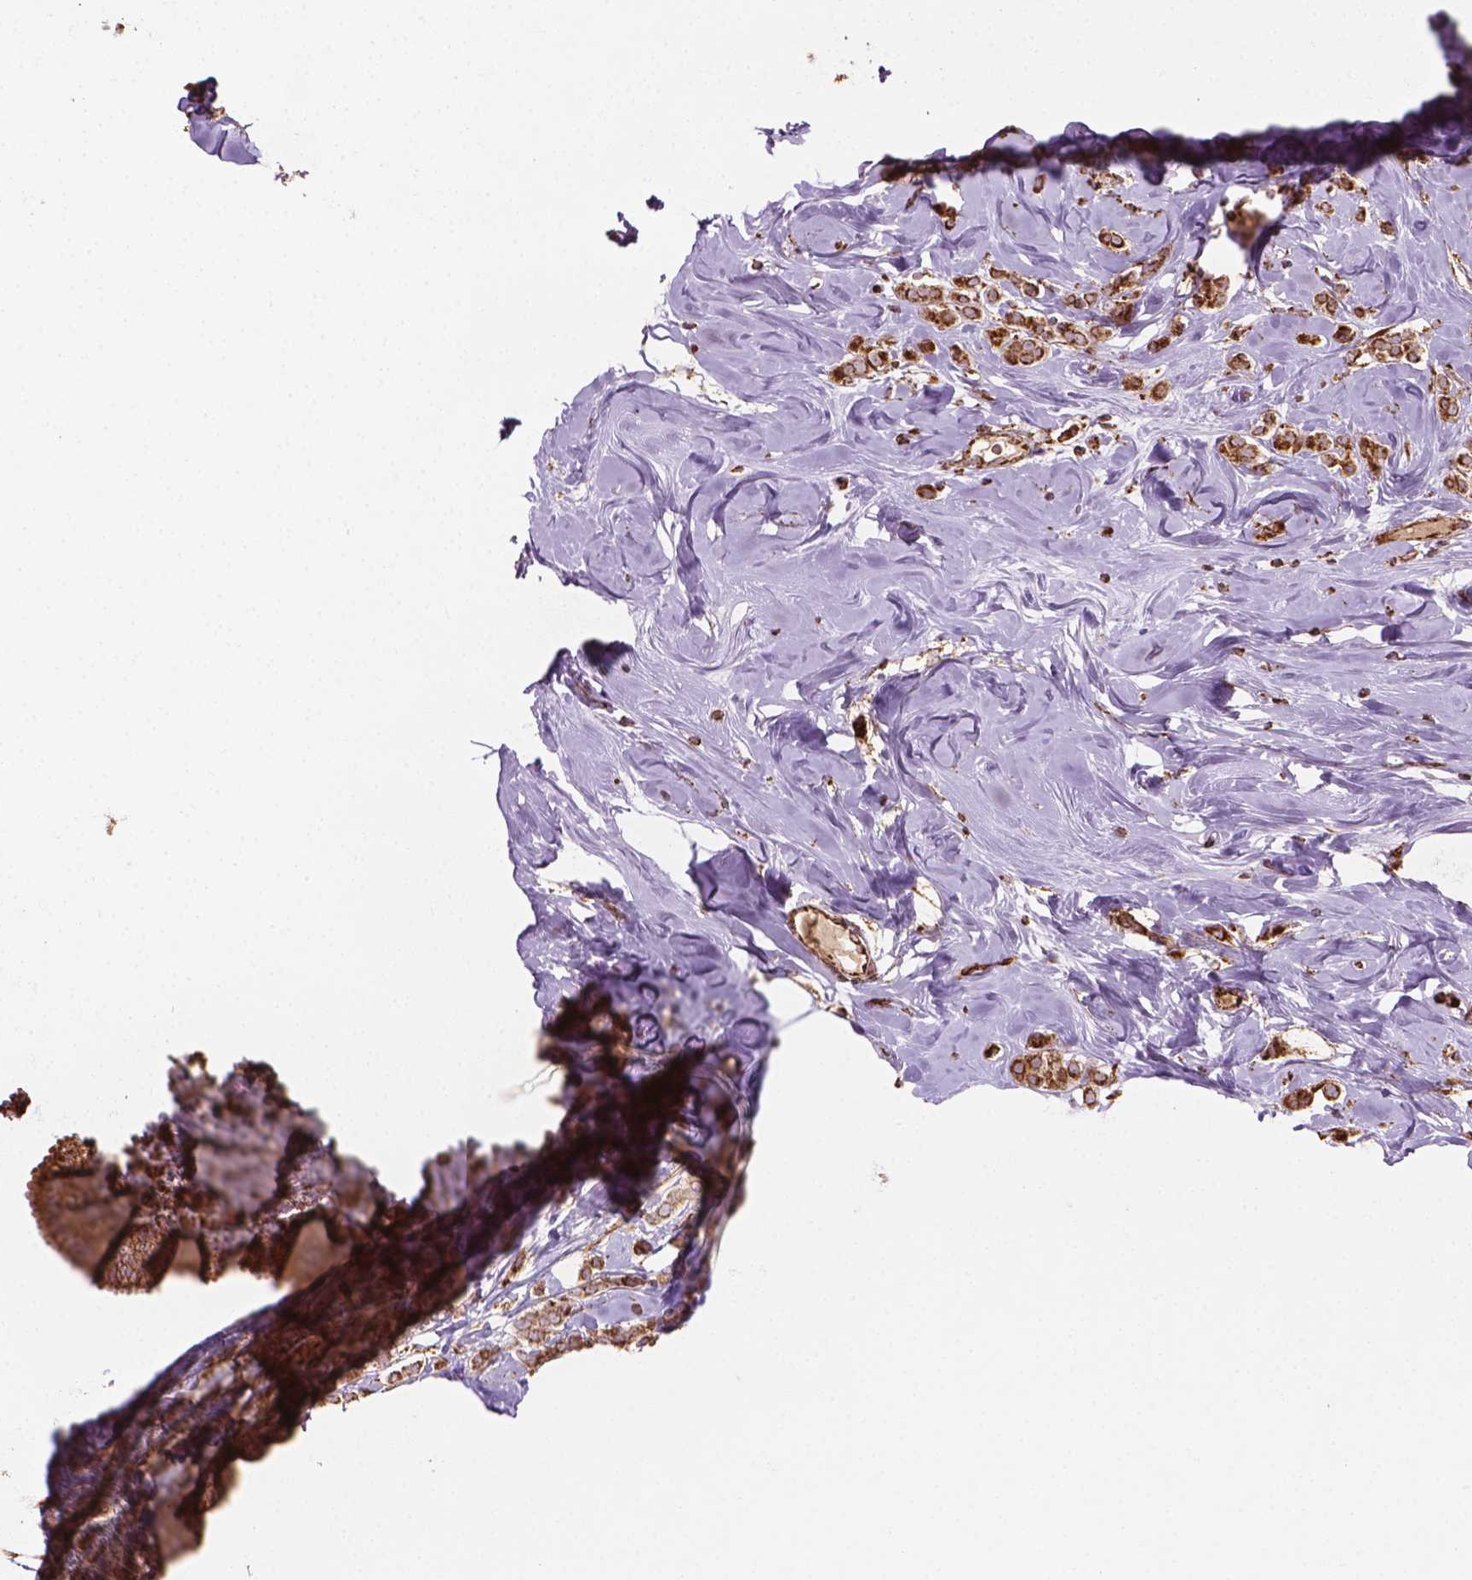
{"staining": {"intensity": "moderate", "quantity": ">75%", "location": "cytoplasmic/membranous"}, "tissue": "breast cancer", "cell_type": "Tumor cells", "image_type": "cancer", "snomed": [{"axis": "morphology", "description": "Lobular carcinoma"}, {"axis": "topography", "description": "Breast"}], "caption": "Immunohistochemical staining of lobular carcinoma (breast) displays medium levels of moderate cytoplasmic/membranous protein positivity in about >75% of tumor cells.", "gene": "HS3ST3A1", "patient": {"sex": "female", "age": 49}}